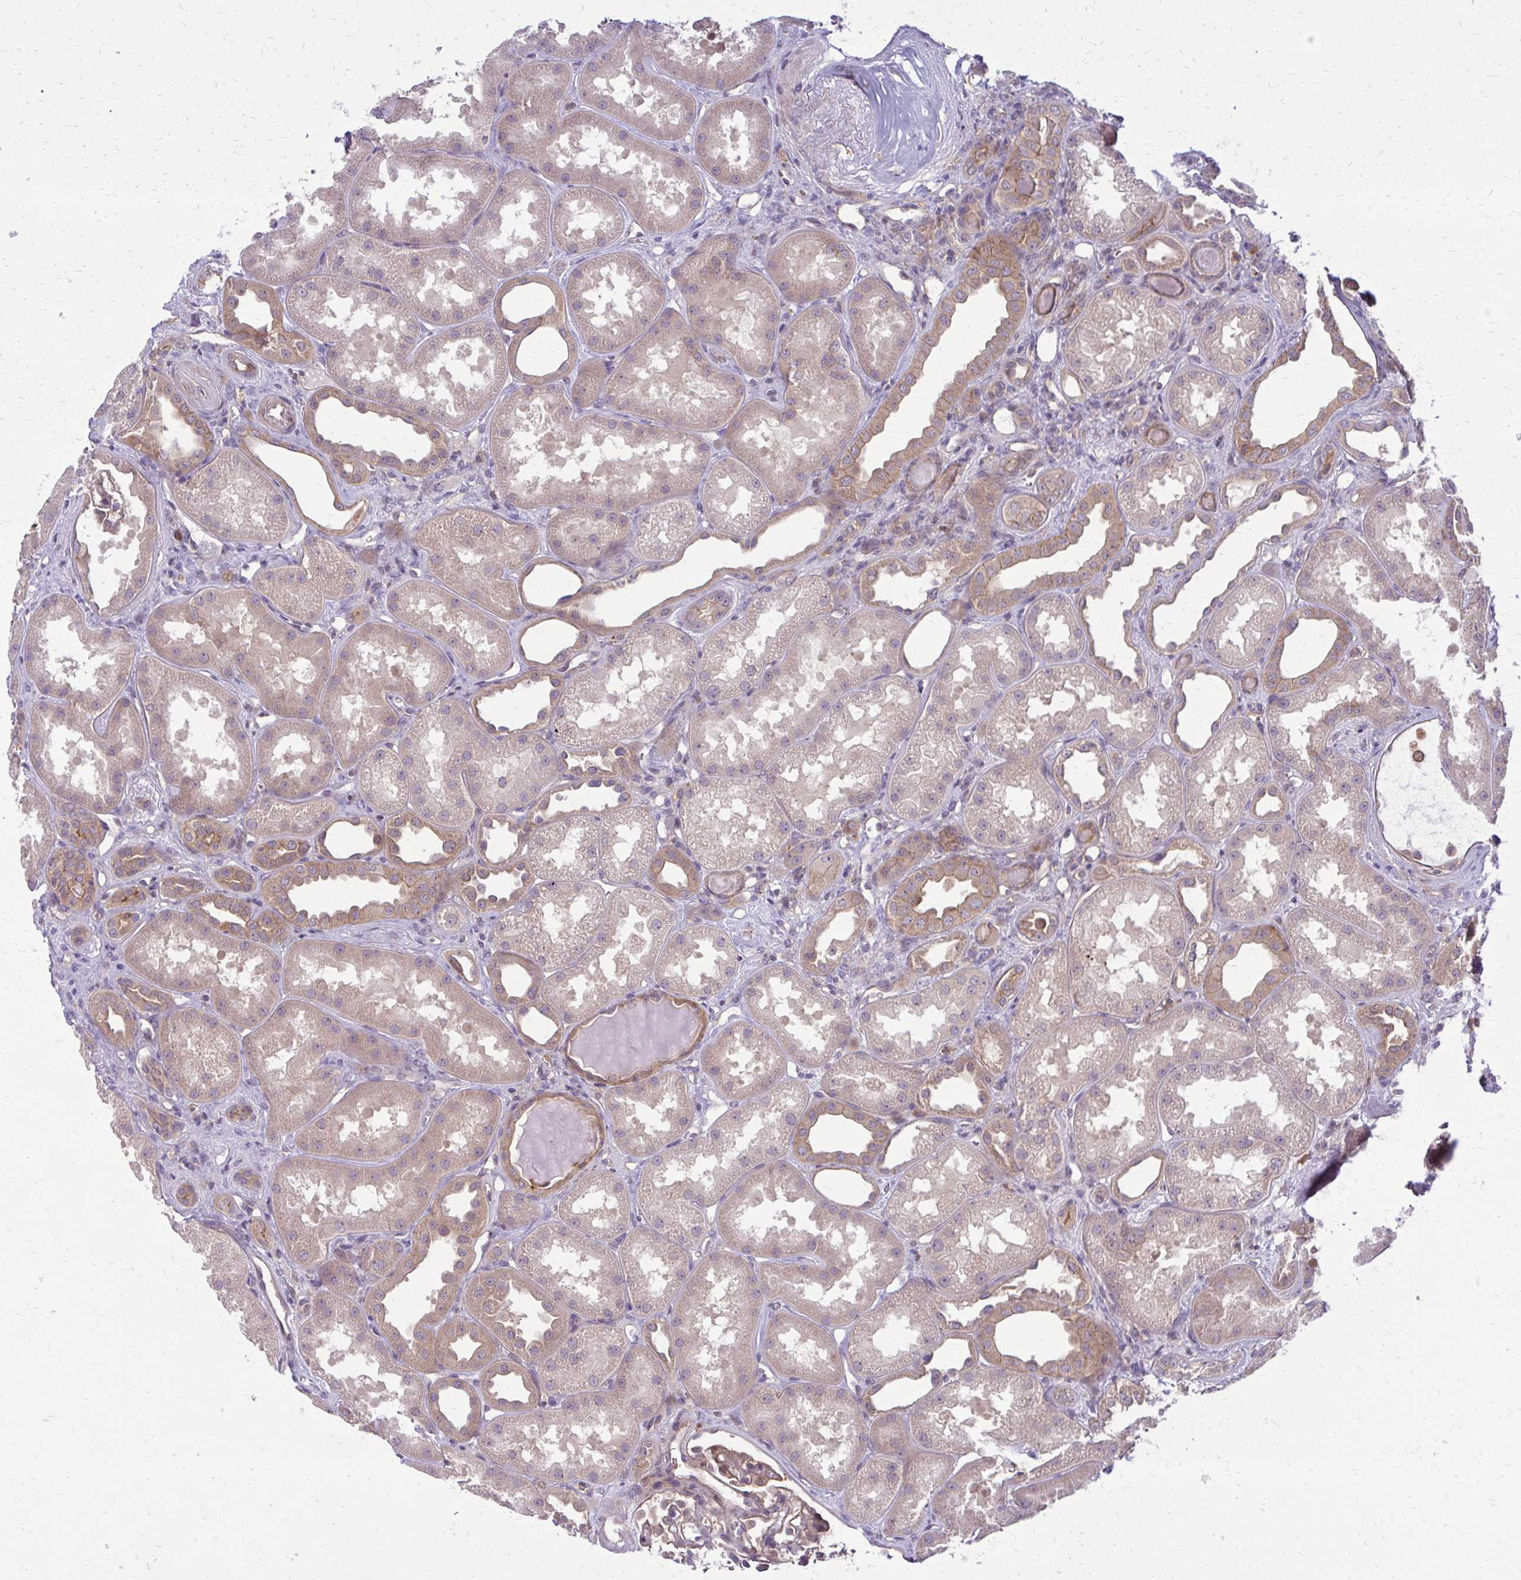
{"staining": {"intensity": "weak", "quantity": "25%-75%", "location": "cytoplasmic/membranous"}, "tissue": "kidney", "cell_type": "Cells in glomeruli", "image_type": "normal", "snomed": [{"axis": "morphology", "description": "Normal tissue, NOS"}, {"axis": "topography", "description": "Kidney"}], "caption": "A brown stain shows weak cytoplasmic/membranous staining of a protein in cells in glomeruli of benign human kidney. Nuclei are stained in blue.", "gene": "OXNAD1", "patient": {"sex": "male", "age": 61}}